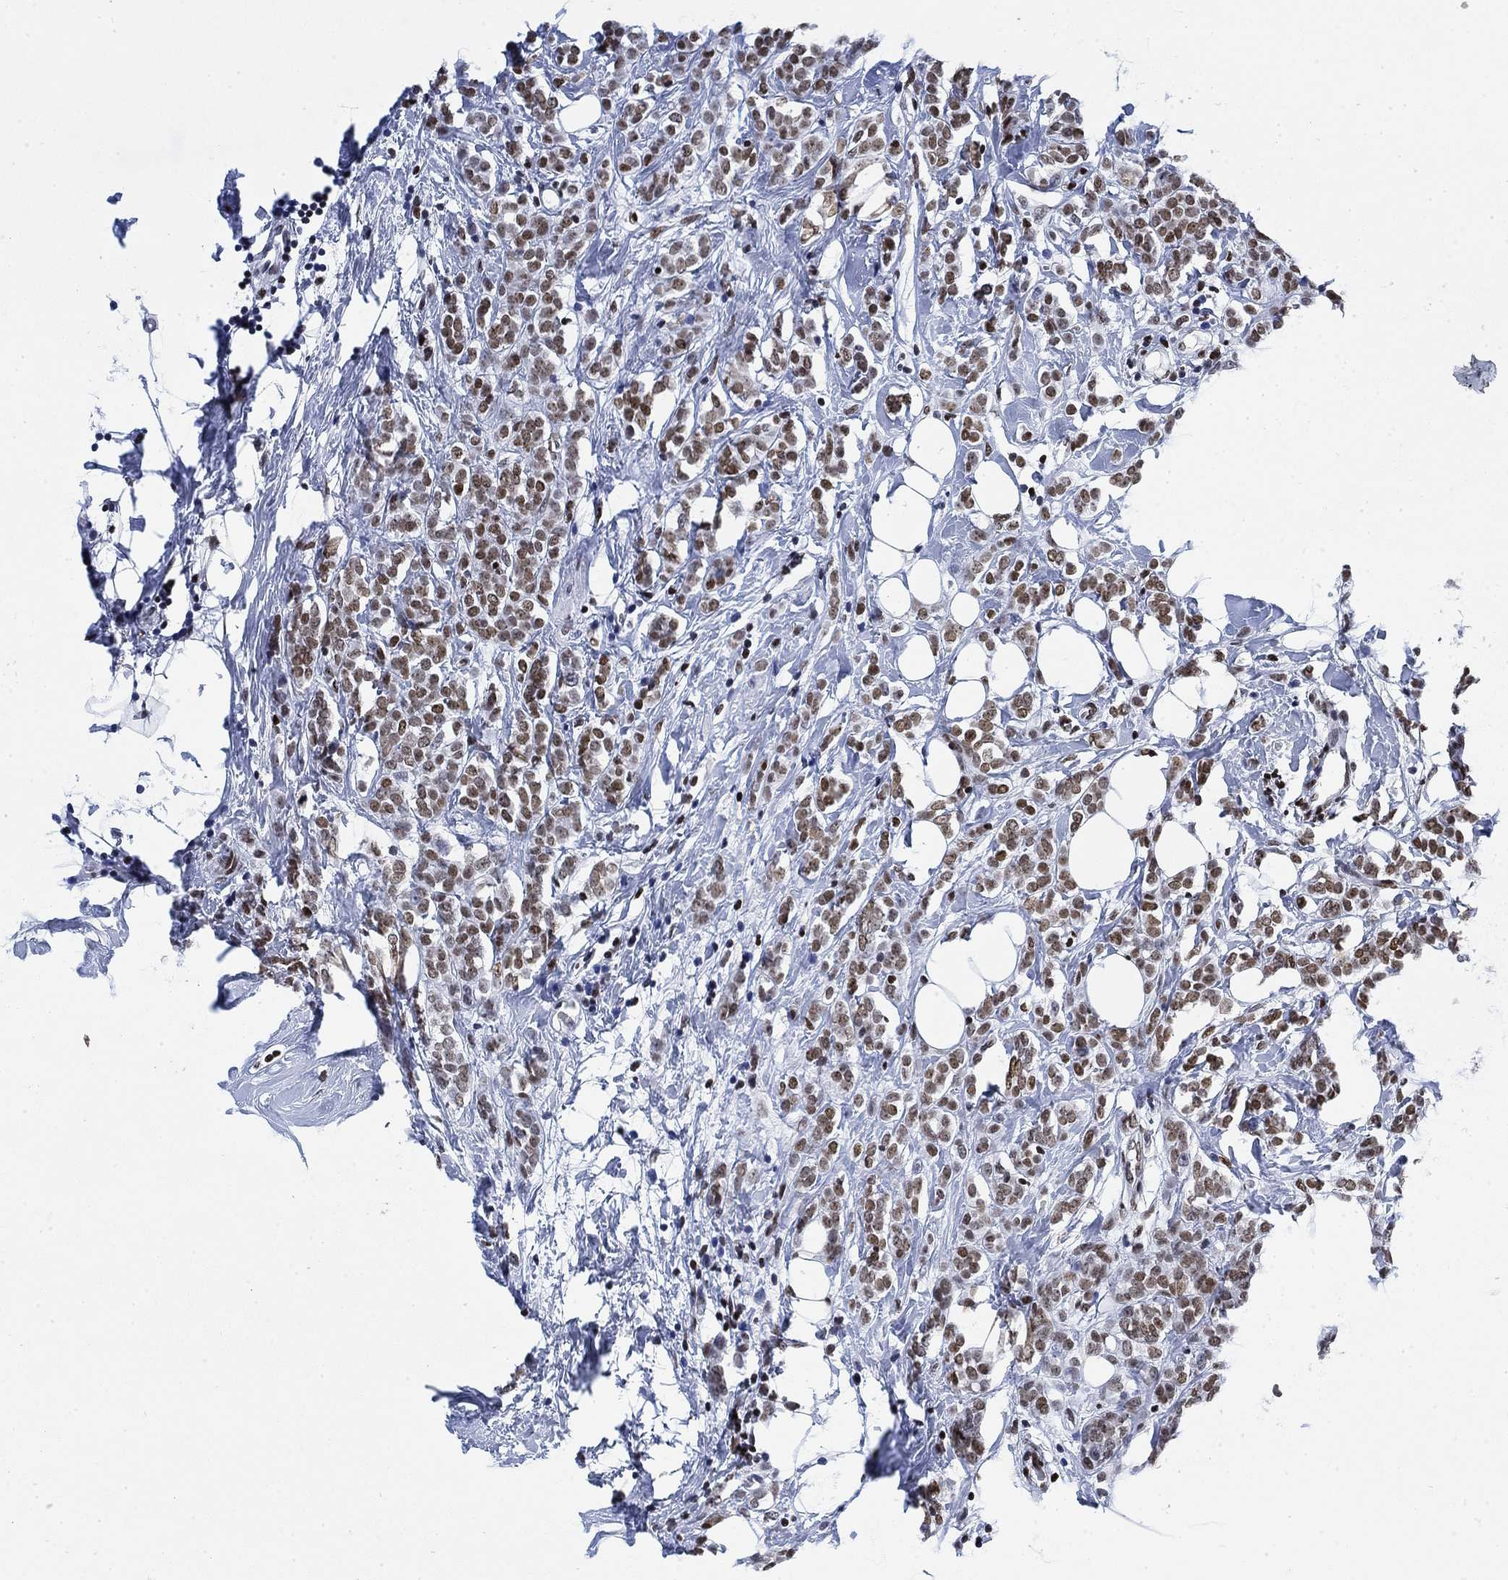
{"staining": {"intensity": "moderate", "quantity": ">75%", "location": "nuclear"}, "tissue": "breast cancer", "cell_type": "Tumor cells", "image_type": "cancer", "snomed": [{"axis": "morphology", "description": "Lobular carcinoma"}, {"axis": "topography", "description": "Breast"}], "caption": "Breast lobular carcinoma was stained to show a protein in brown. There is medium levels of moderate nuclear positivity in approximately >75% of tumor cells.", "gene": "H1-10", "patient": {"sex": "female", "age": 49}}